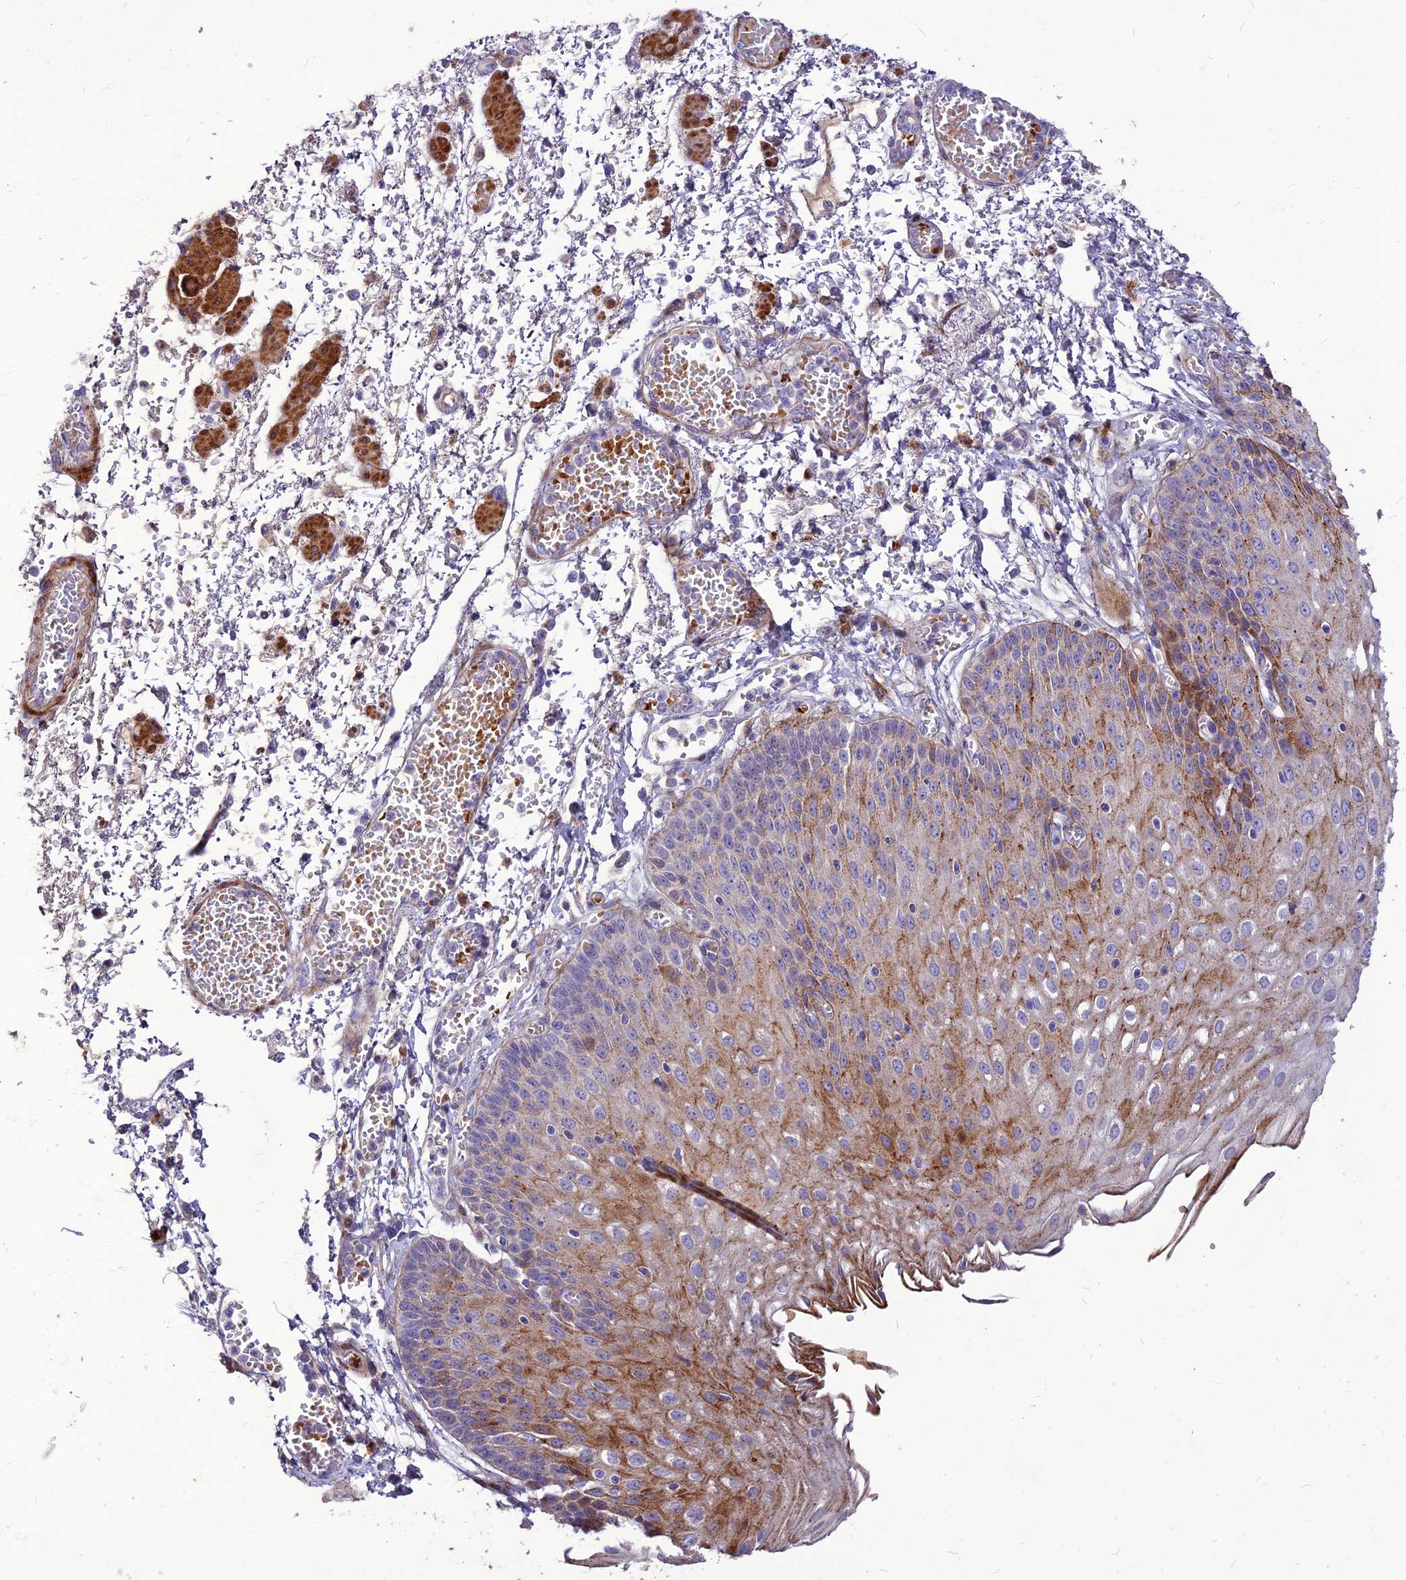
{"staining": {"intensity": "strong", "quantity": "25%-75%", "location": "cytoplasmic/membranous"}, "tissue": "esophagus", "cell_type": "Squamous epithelial cells", "image_type": "normal", "snomed": [{"axis": "morphology", "description": "Normal tissue, NOS"}, {"axis": "topography", "description": "Esophagus"}], "caption": "The immunohistochemical stain highlights strong cytoplasmic/membranous expression in squamous epithelial cells of normal esophagus.", "gene": "RIMOC1", "patient": {"sex": "male", "age": 81}}